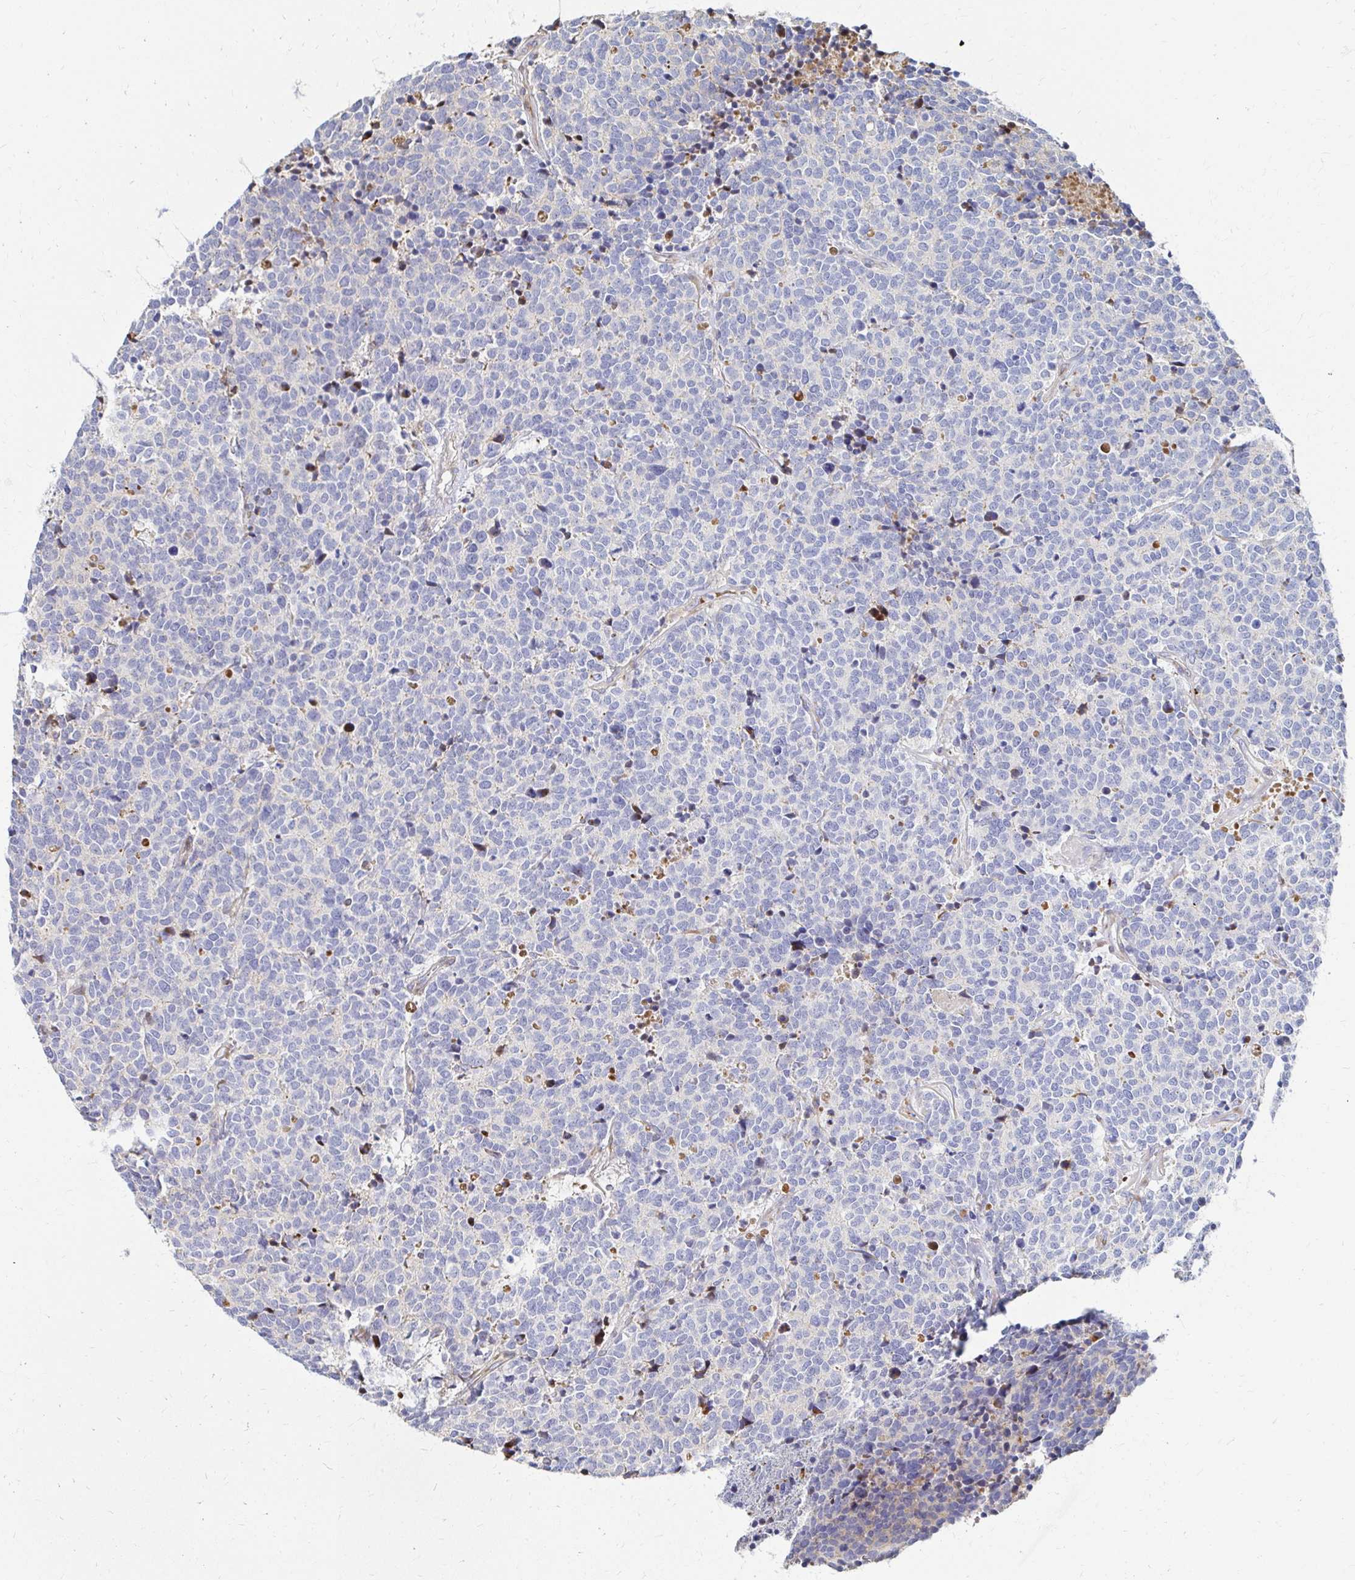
{"staining": {"intensity": "negative", "quantity": "none", "location": "none"}, "tissue": "carcinoid", "cell_type": "Tumor cells", "image_type": "cancer", "snomed": [{"axis": "morphology", "description": "Carcinoid, malignant, NOS"}, {"axis": "topography", "description": "Skin"}], "caption": "Tumor cells are negative for protein expression in human malignant carcinoid.", "gene": "MAN1A1", "patient": {"sex": "female", "age": 79}}